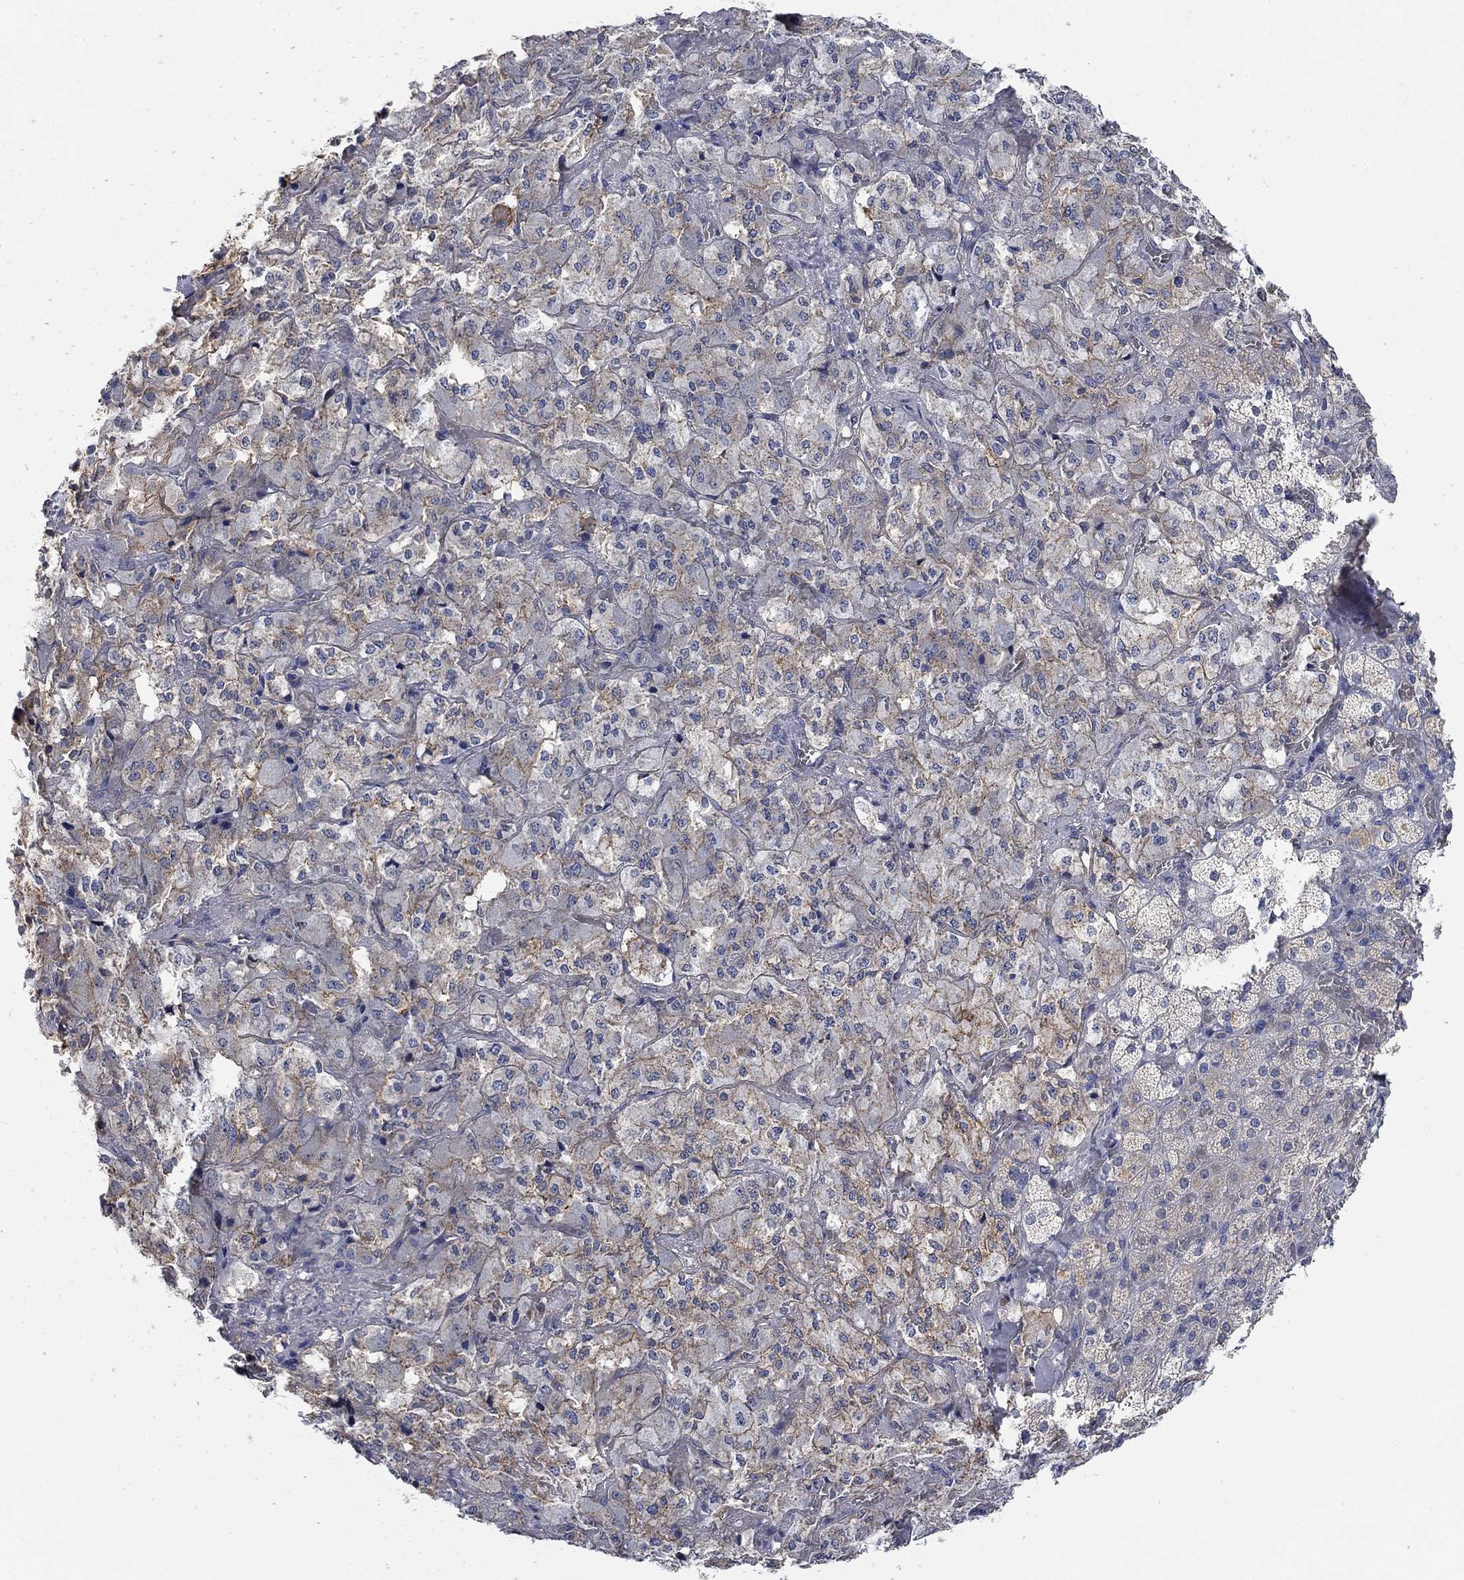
{"staining": {"intensity": "moderate", "quantity": "<25%", "location": "cytoplasmic/membranous"}, "tissue": "adrenal gland", "cell_type": "Glandular cells", "image_type": "normal", "snomed": [{"axis": "morphology", "description": "Normal tissue, NOS"}, {"axis": "topography", "description": "Adrenal gland"}], "caption": "Normal adrenal gland was stained to show a protein in brown. There is low levels of moderate cytoplasmic/membranous positivity in about <25% of glandular cells.", "gene": "SYT16", "patient": {"sex": "male", "age": 57}}